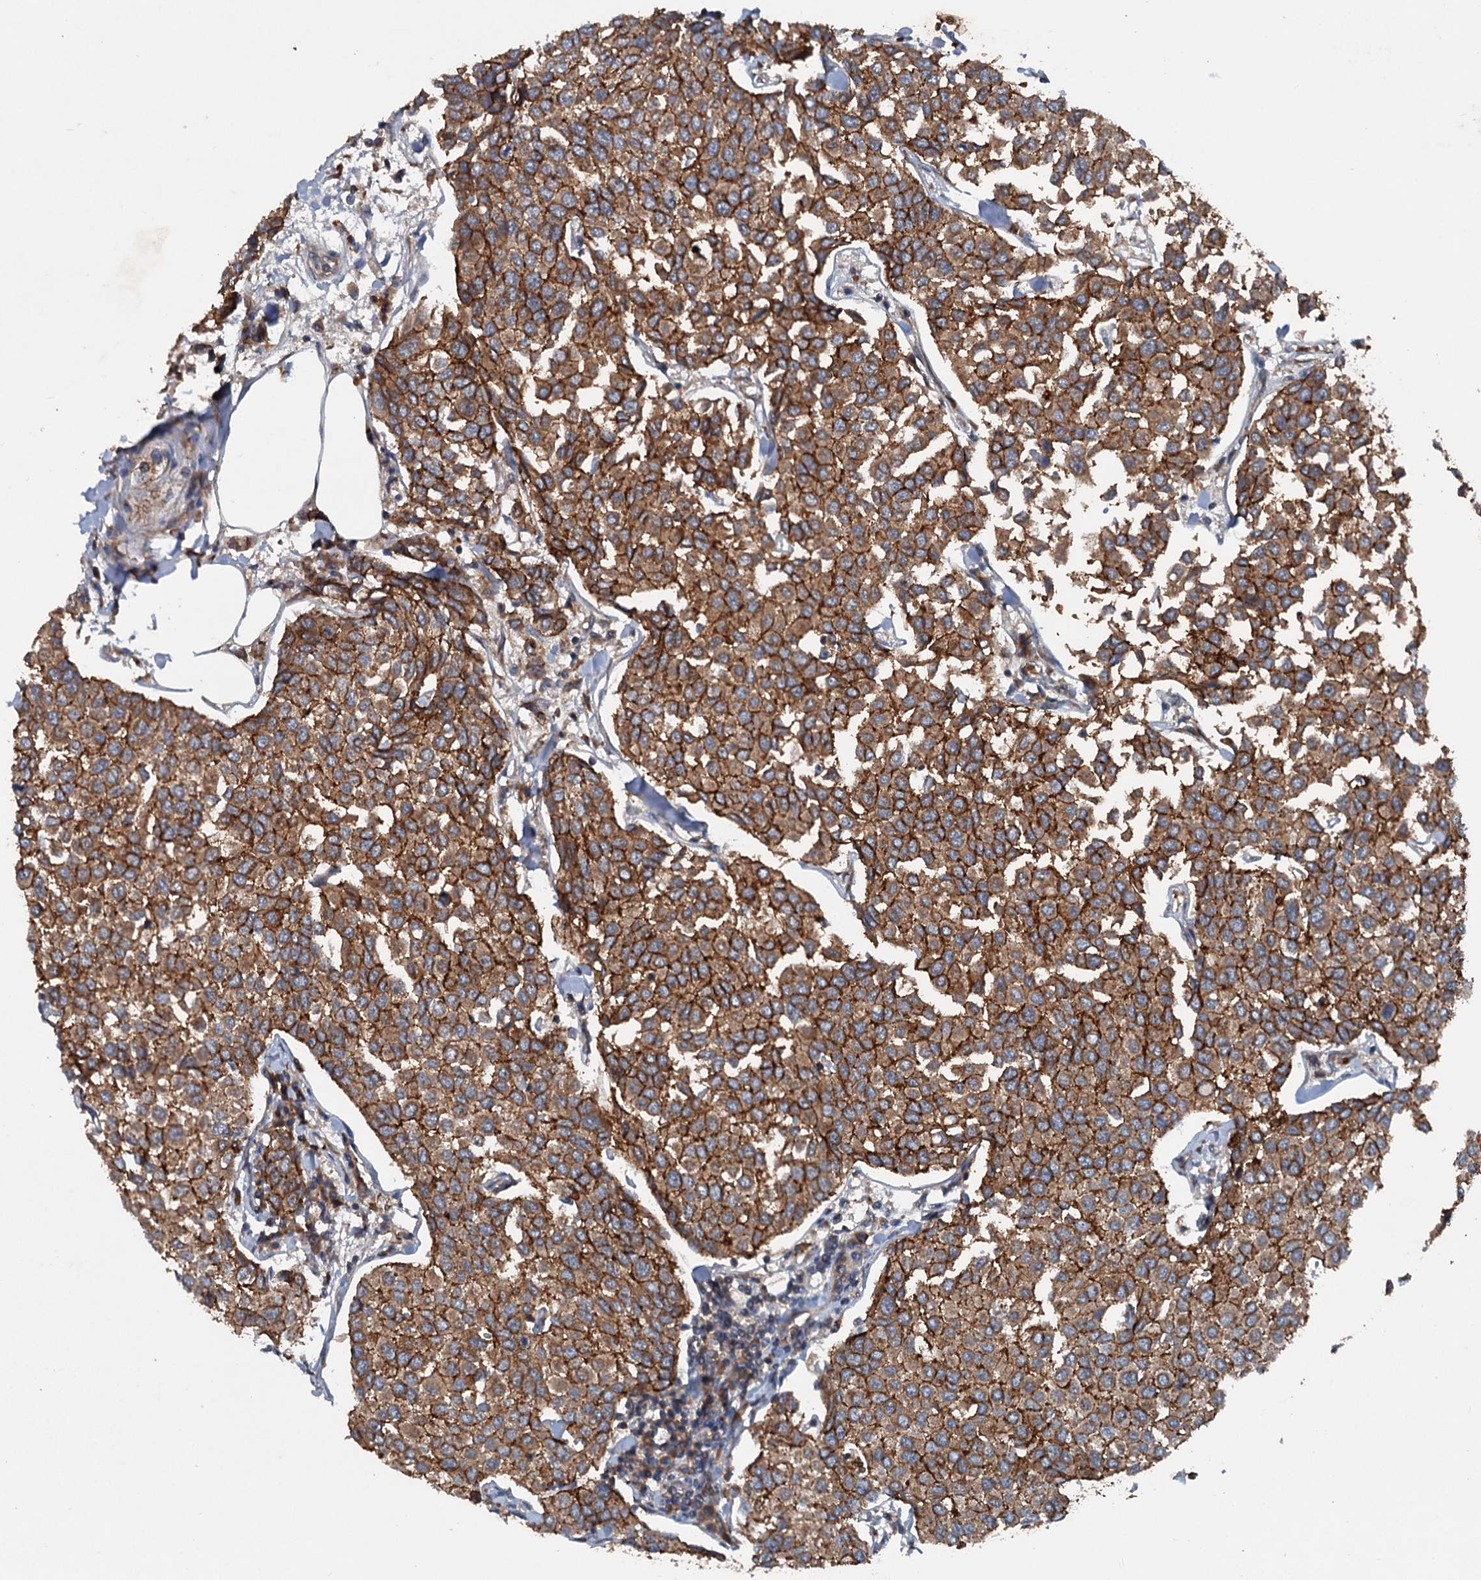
{"staining": {"intensity": "strong", "quantity": ">75%", "location": "cytoplasmic/membranous"}, "tissue": "breast cancer", "cell_type": "Tumor cells", "image_type": "cancer", "snomed": [{"axis": "morphology", "description": "Duct carcinoma"}, {"axis": "topography", "description": "Breast"}], "caption": "This photomicrograph exhibits IHC staining of breast cancer (infiltrating ductal carcinoma), with high strong cytoplasmic/membranous expression in about >75% of tumor cells.", "gene": "N4BP2L2", "patient": {"sex": "female", "age": 55}}